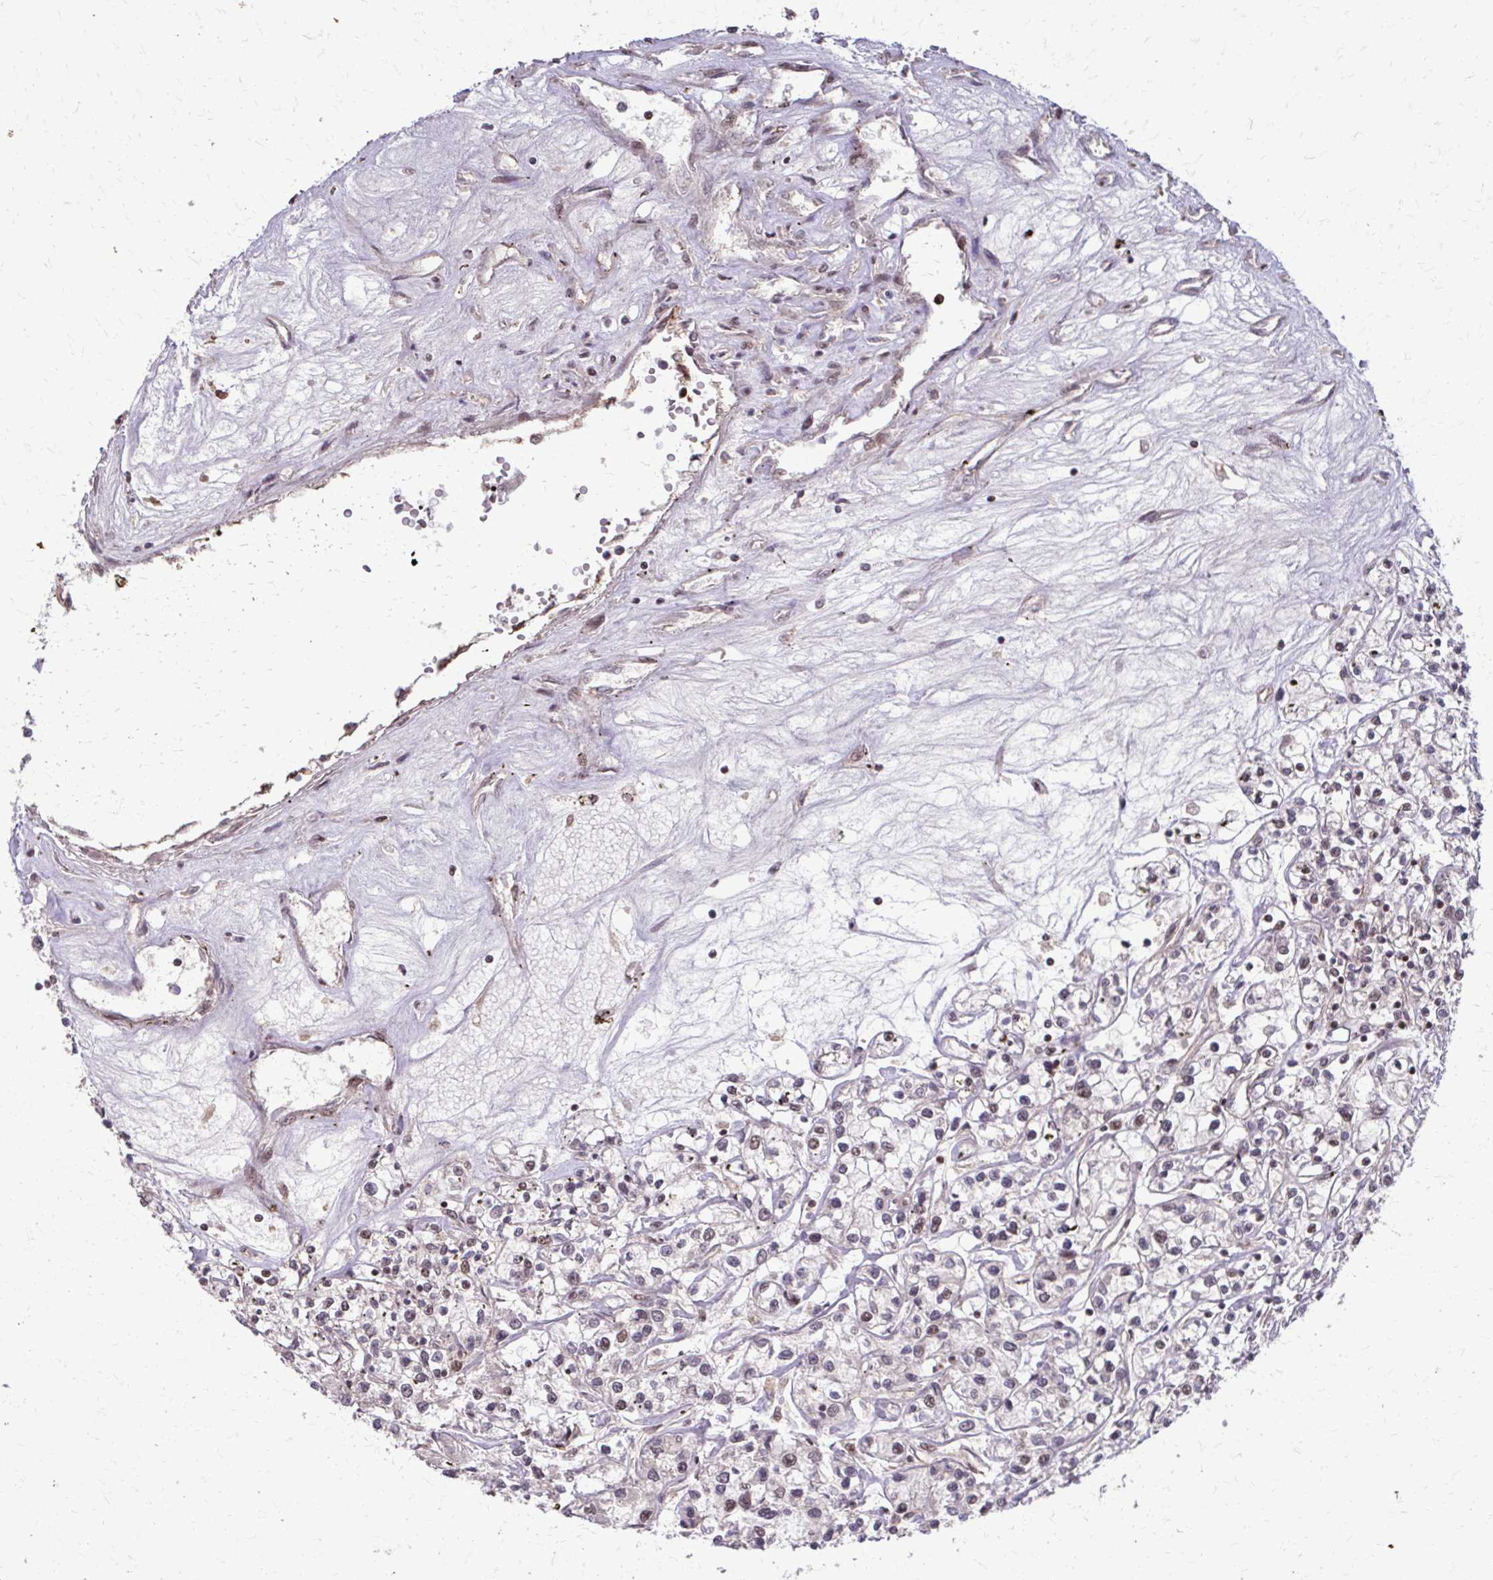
{"staining": {"intensity": "weak", "quantity": "<25%", "location": "nuclear"}, "tissue": "renal cancer", "cell_type": "Tumor cells", "image_type": "cancer", "snomed": [{"axis": "morphology", "description": "Adenocarcinoma, NOS"}, {"axis": "topography", "description": "Kidney"}], "caption": "Tumor cells are negative for brown protein staining in renal cancer (adenocarcinoma). The staining is performed using DAB (3,3'-diaminobenzidine) brown chromogen with nuclei counter-stained in using hematoxylin.", "gene": "SS18", "patient": {"sex": "female", "age": 59}}